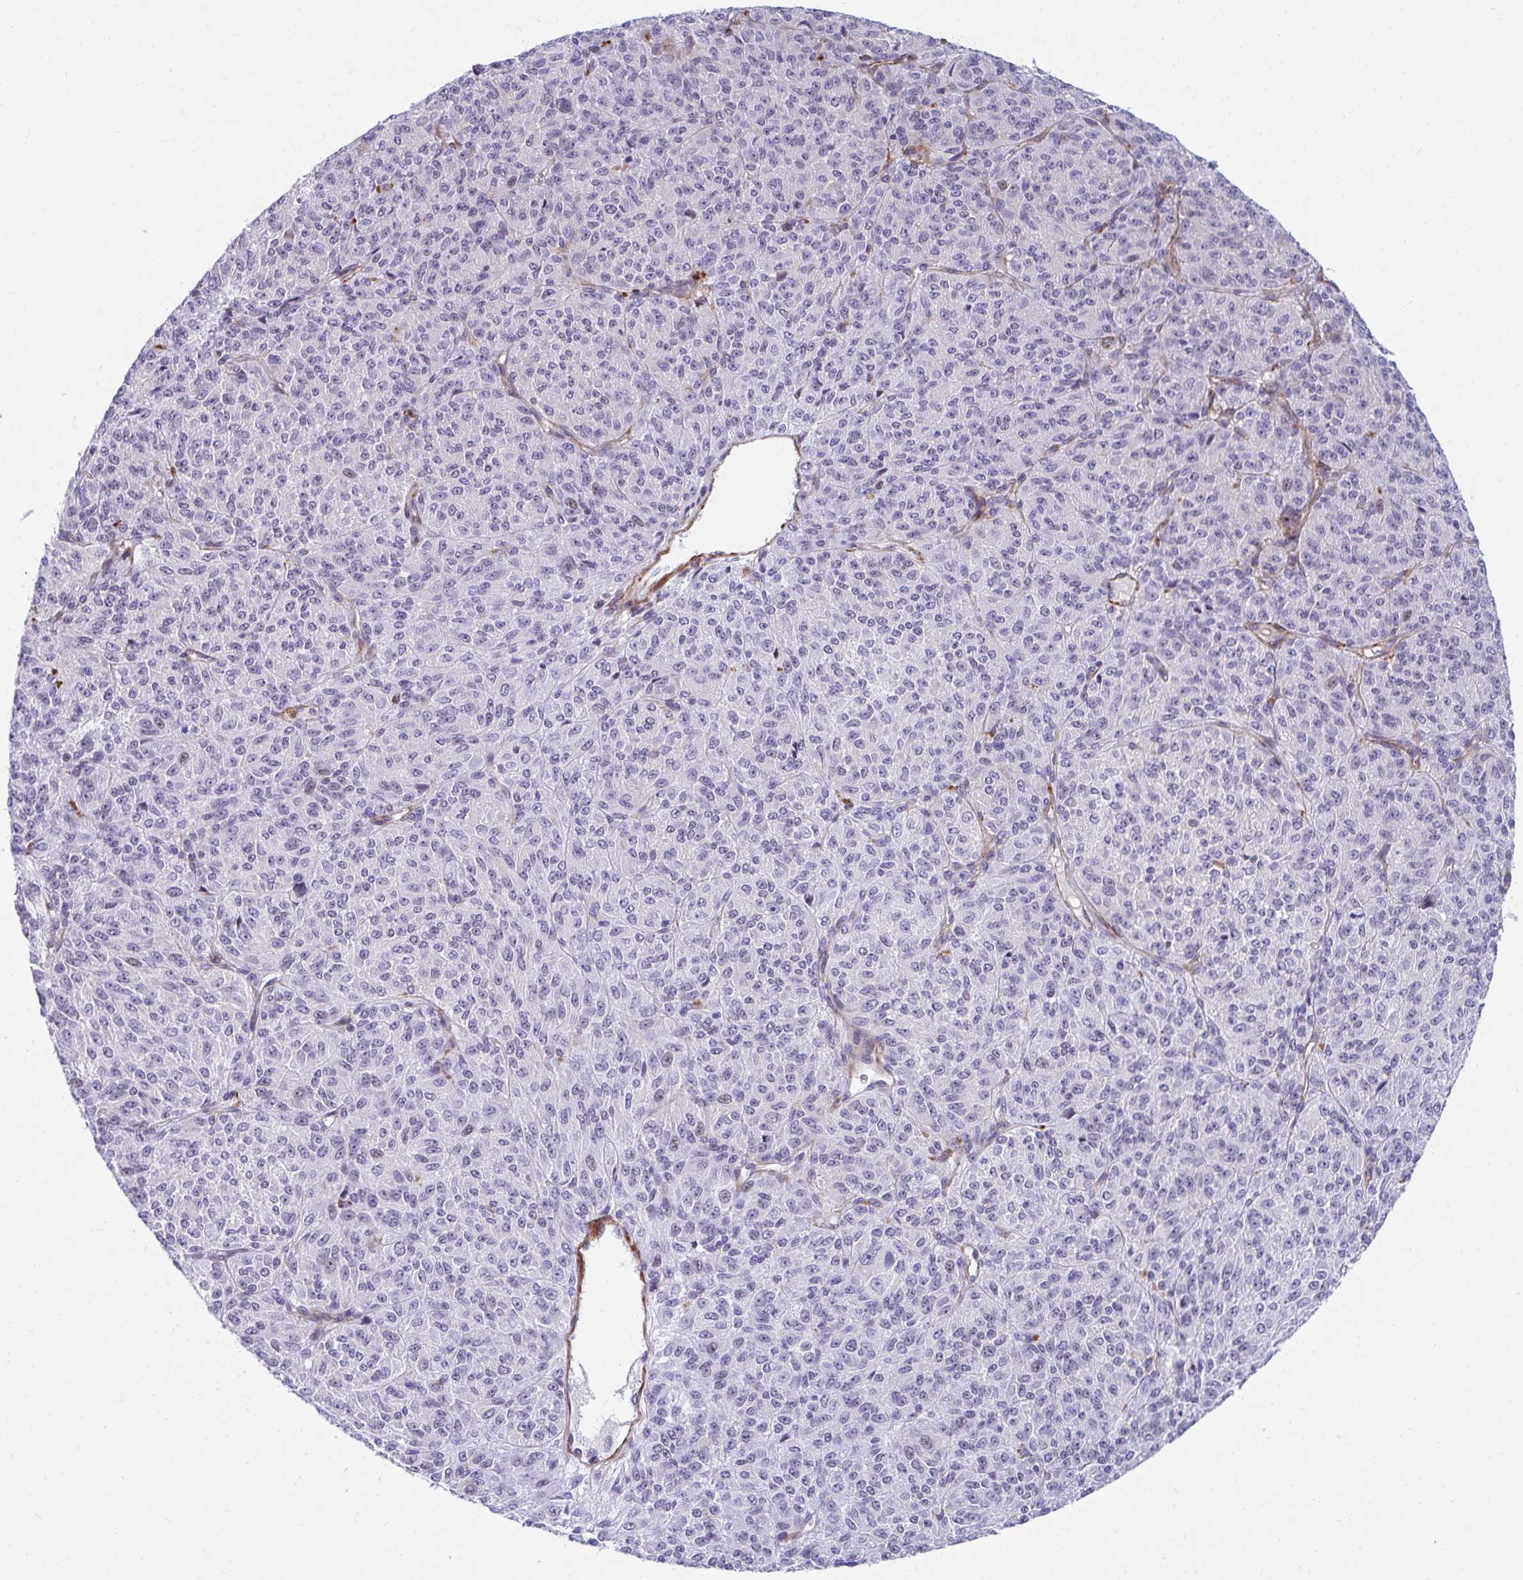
{"staining": {"intensity": "negative", "quantity": "none", "location": "none"}, "tissue": "melanoma", "cell_type": "Tumor cells", "image_type": "cancer", "snomed": [{"axis": "morphology", "description": "Malignant melanoma, Metastatic site"}, {"axis": "topography", "description": "Brain"}], "caption": "There is no significant staining in tumor cells of melanoma.", "gene": "CSTB", "patient": {"sex": "female", "age": 56}}